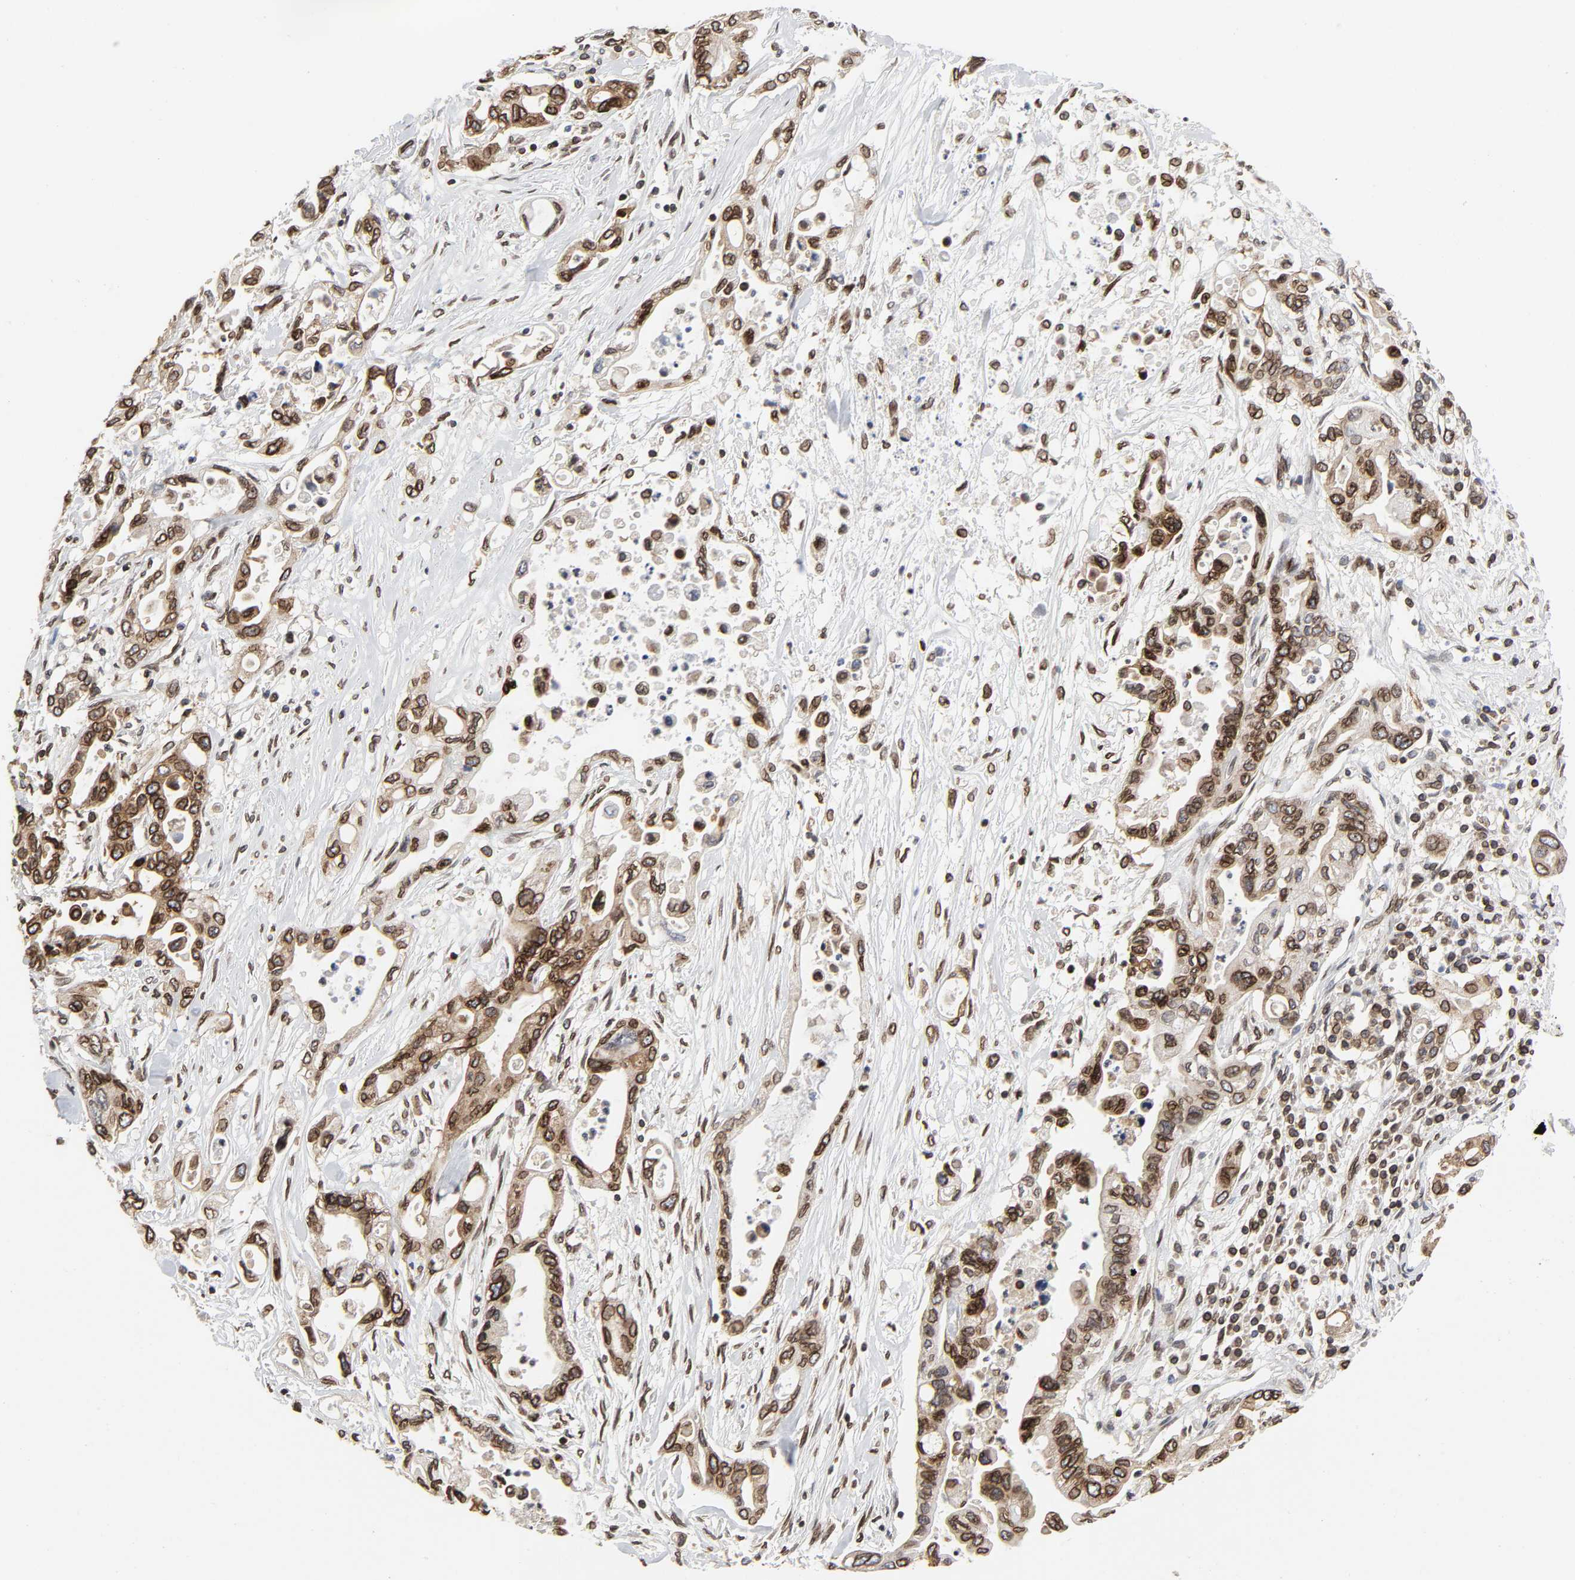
{"staining": {"intensity": "strong", "quantity": ">75%", "location": "cytoplasmic/membranous,nuclear"}, "tissue": "pancreatic cancer", "cell_type": "Tumor cells", "image_type": "cancer", "snomed": [{"axis": "morphology", "description": "Adenocarcinoma, NOS"}, {"axis": "topography", "description": "Pancreas"}], "caption": "This photomicrograph shows adenocarcinoma (pancreatic) stained with IHC to label a protein in brown. The cytoplasmic/membranous and nuclear of tumor cells show strong positivity for the protein. Nuclei are counter-stained blue.", "gene": "RANGAP1", "patient": {"sex": "female", "age": 57}}